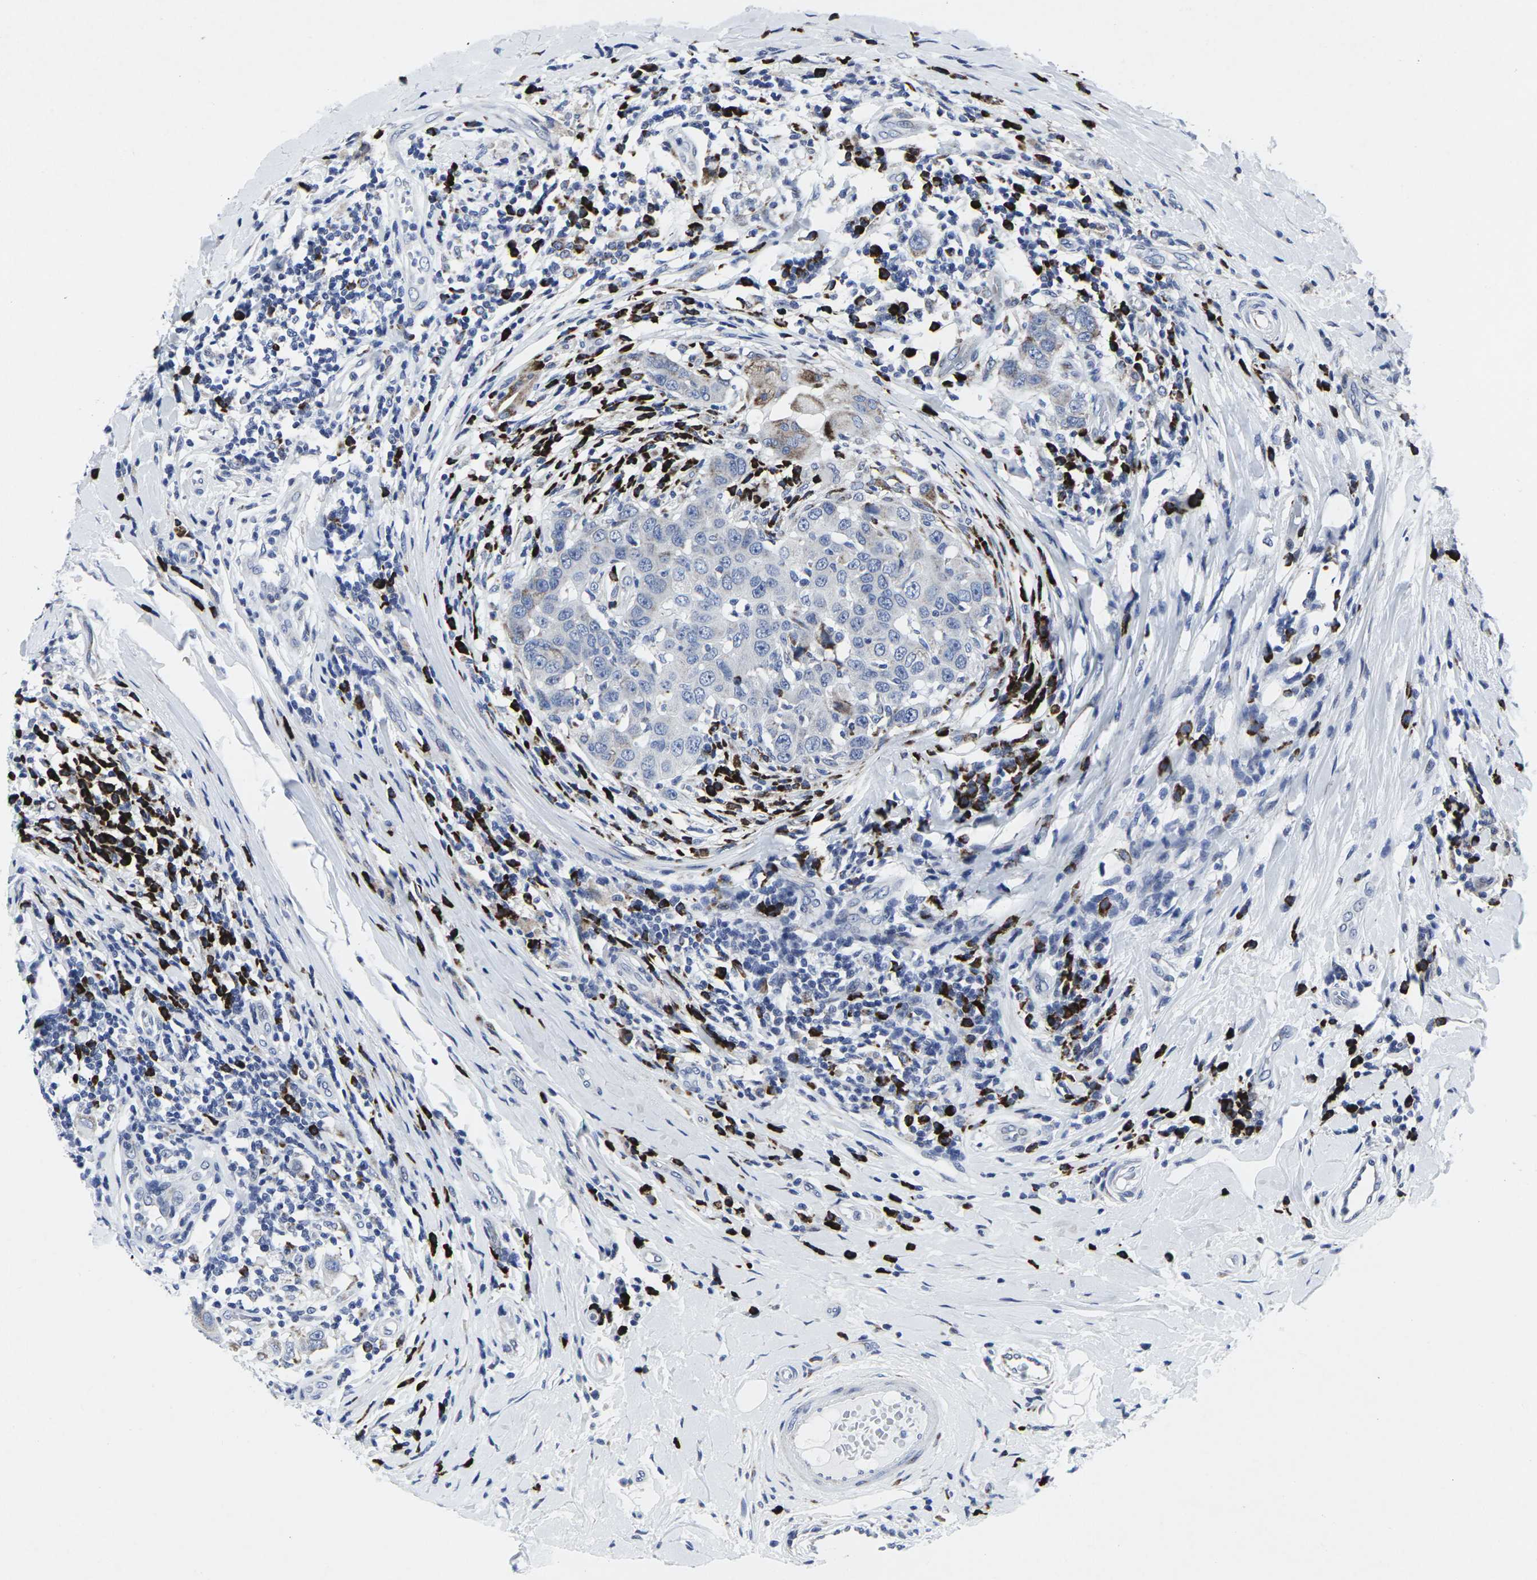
{"staining": {"intensity": "weak", "quantity": "<25%", "location": "cytoplasmic/membranous"}, "tissue": "breast cancer", "cell_type": "Tumor cells", "image_type": "cancer", "snomed": [{"axis": "morphology", "description": "Duct carcinoma"}, {"axis": "topography", "description": "Breast"}], "caption": "This is a micrograph of immunohistochemistry staining of breast cancer (infiltrating ductal carcinoma), which shows no expression in tumor cells.", "gene": "RPN1", "patient": {"sex": "female", "age": 27}}